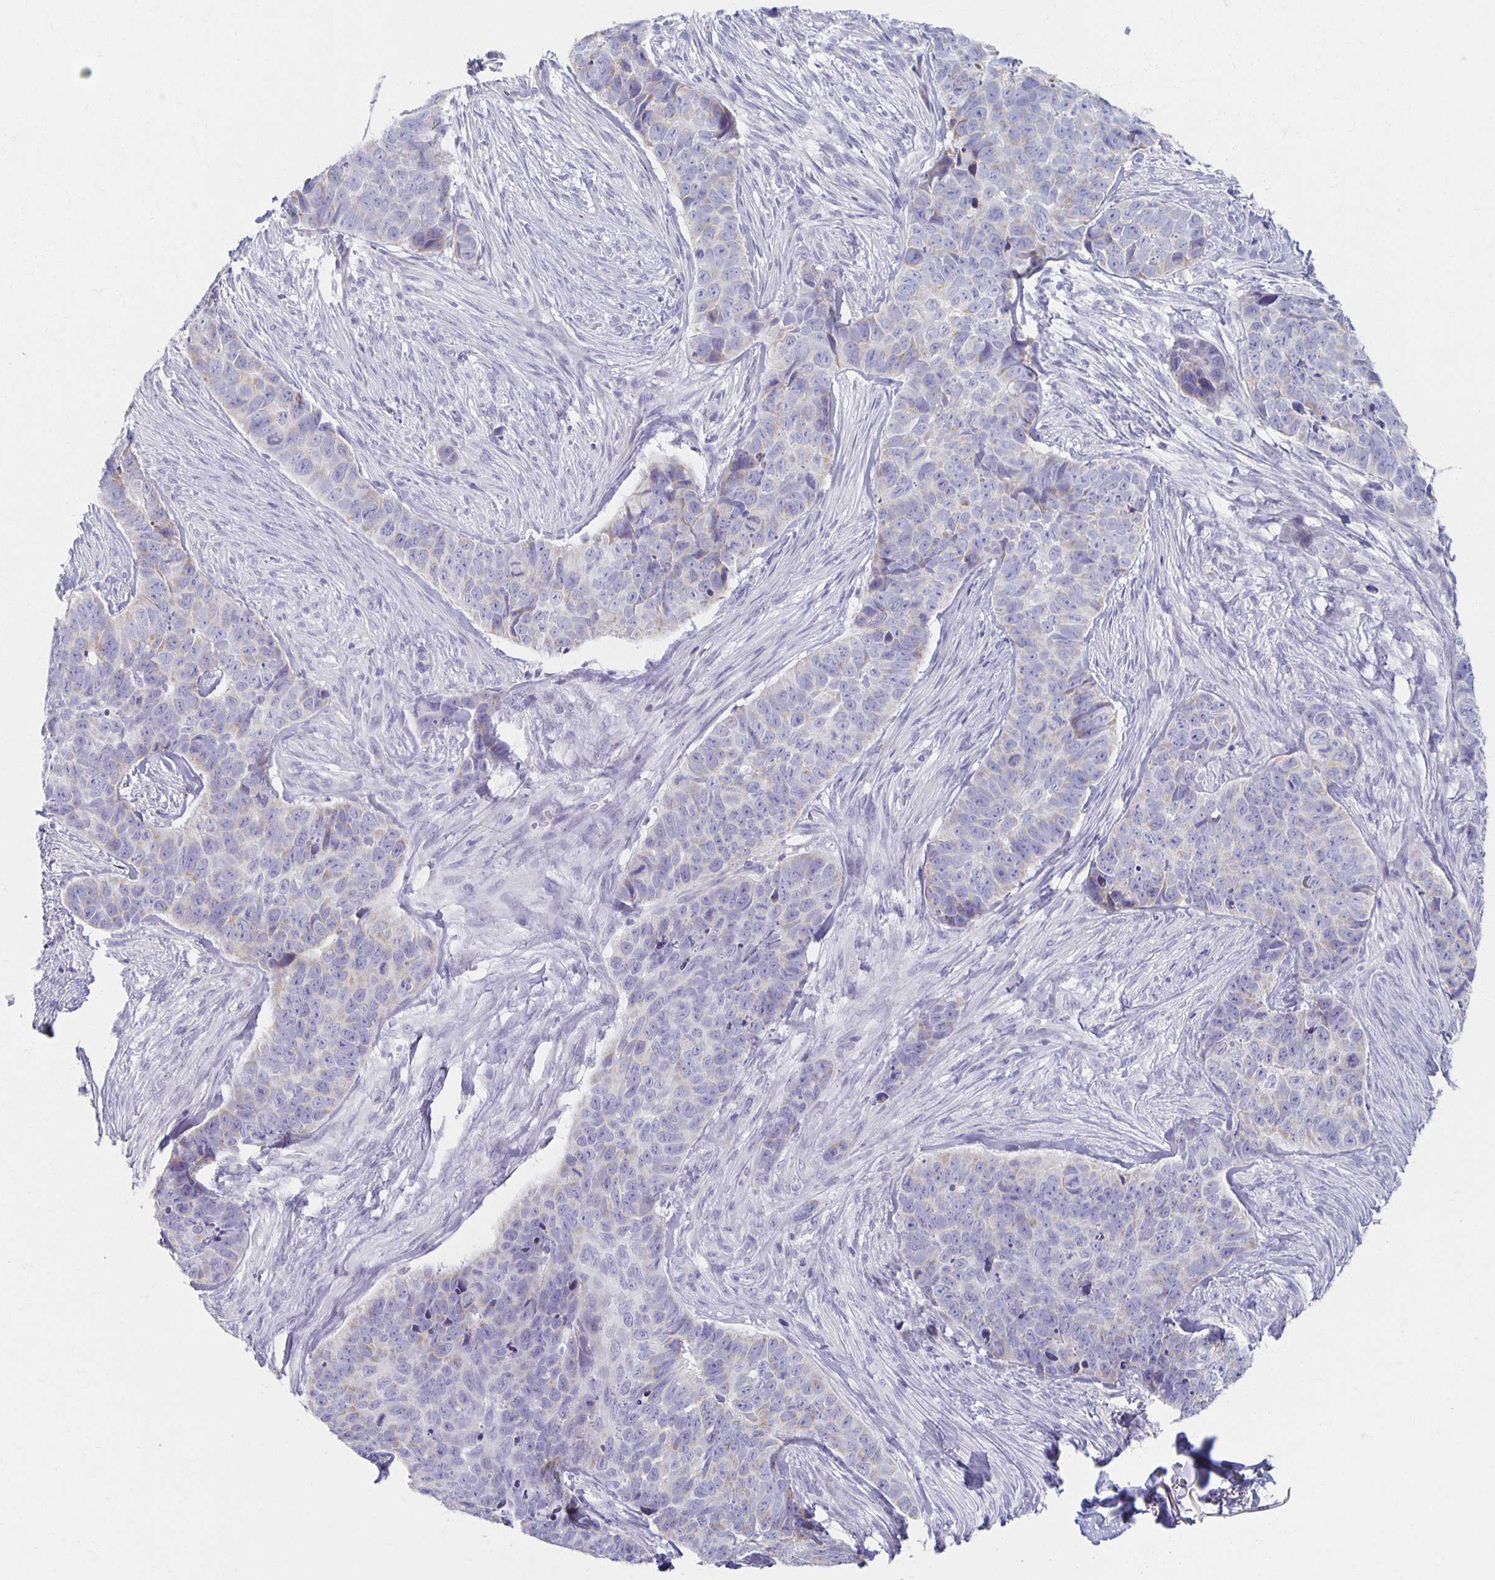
{"staining": {"intensity": "weak", "quantity": "<25%", "location": "cytoplasmic/membranous"}, "tissue": "skin cancer", "cell_type": "Tumor cells", "image_type": "cancer", "snomed": [{"axis": "morphology", "description": "Basal cell carcinoma"}, {"axis": "topography", "description": "Skin"}], "caption": "Tumor cells show no significant protein staining in skin basal cell carcinoma.", "gene": "TEX44", "patient": {"sex": "female", "age": 82}}